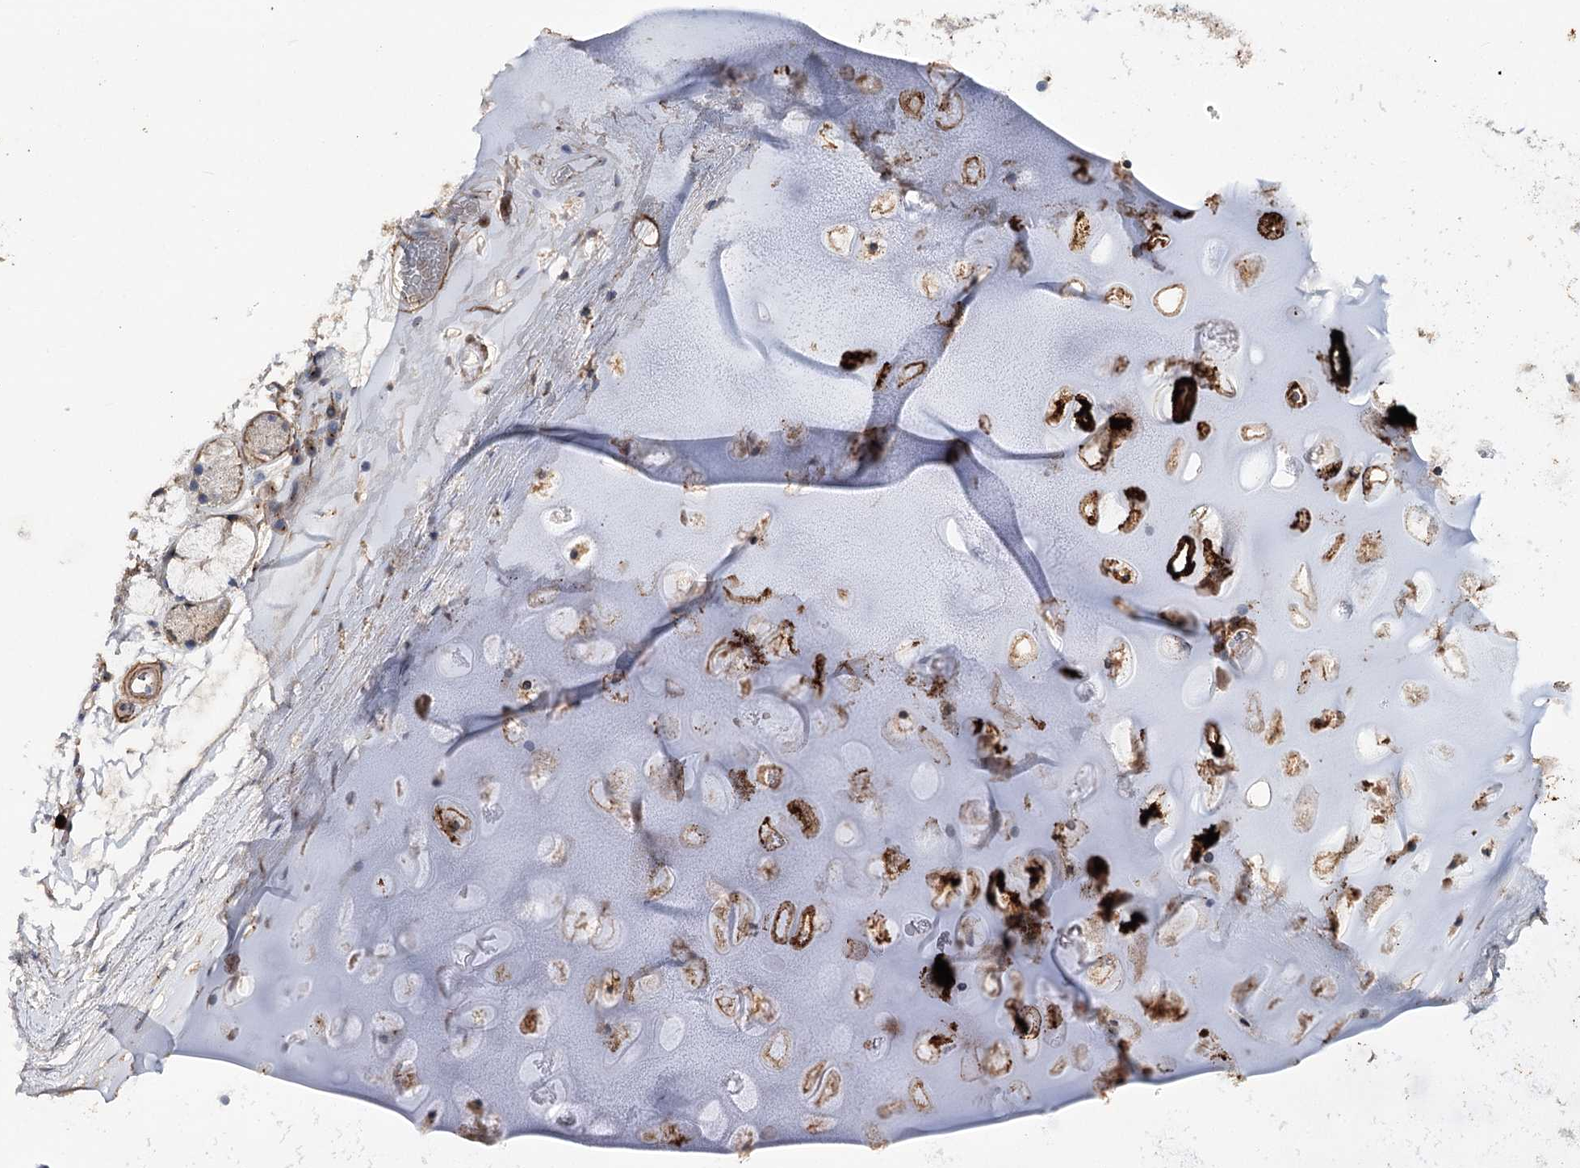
{"staining": {"intensity": "moderate", "quantity": ">75%", "location": "cytoplasmic/membranous"}, "tissue": "adipose tissue", "cell_type": "Adipocytes", "image_type": "normal", "snomed": [{"axis": "morphology", "description": "Normal tissue, NOS"}, {"axis": "topography", "description": "Lymph node"}, {"axis": "topography", "description": "Bronchus"}], "caption": "This micrograph demonstrates IHC staining of normal human adipose tissue, with medium moderate cytoplasmic/membranous staining in about >75% of adipocytes.", "gene": "MINDY3", "patient": {"sex": "male", "age": 63}}